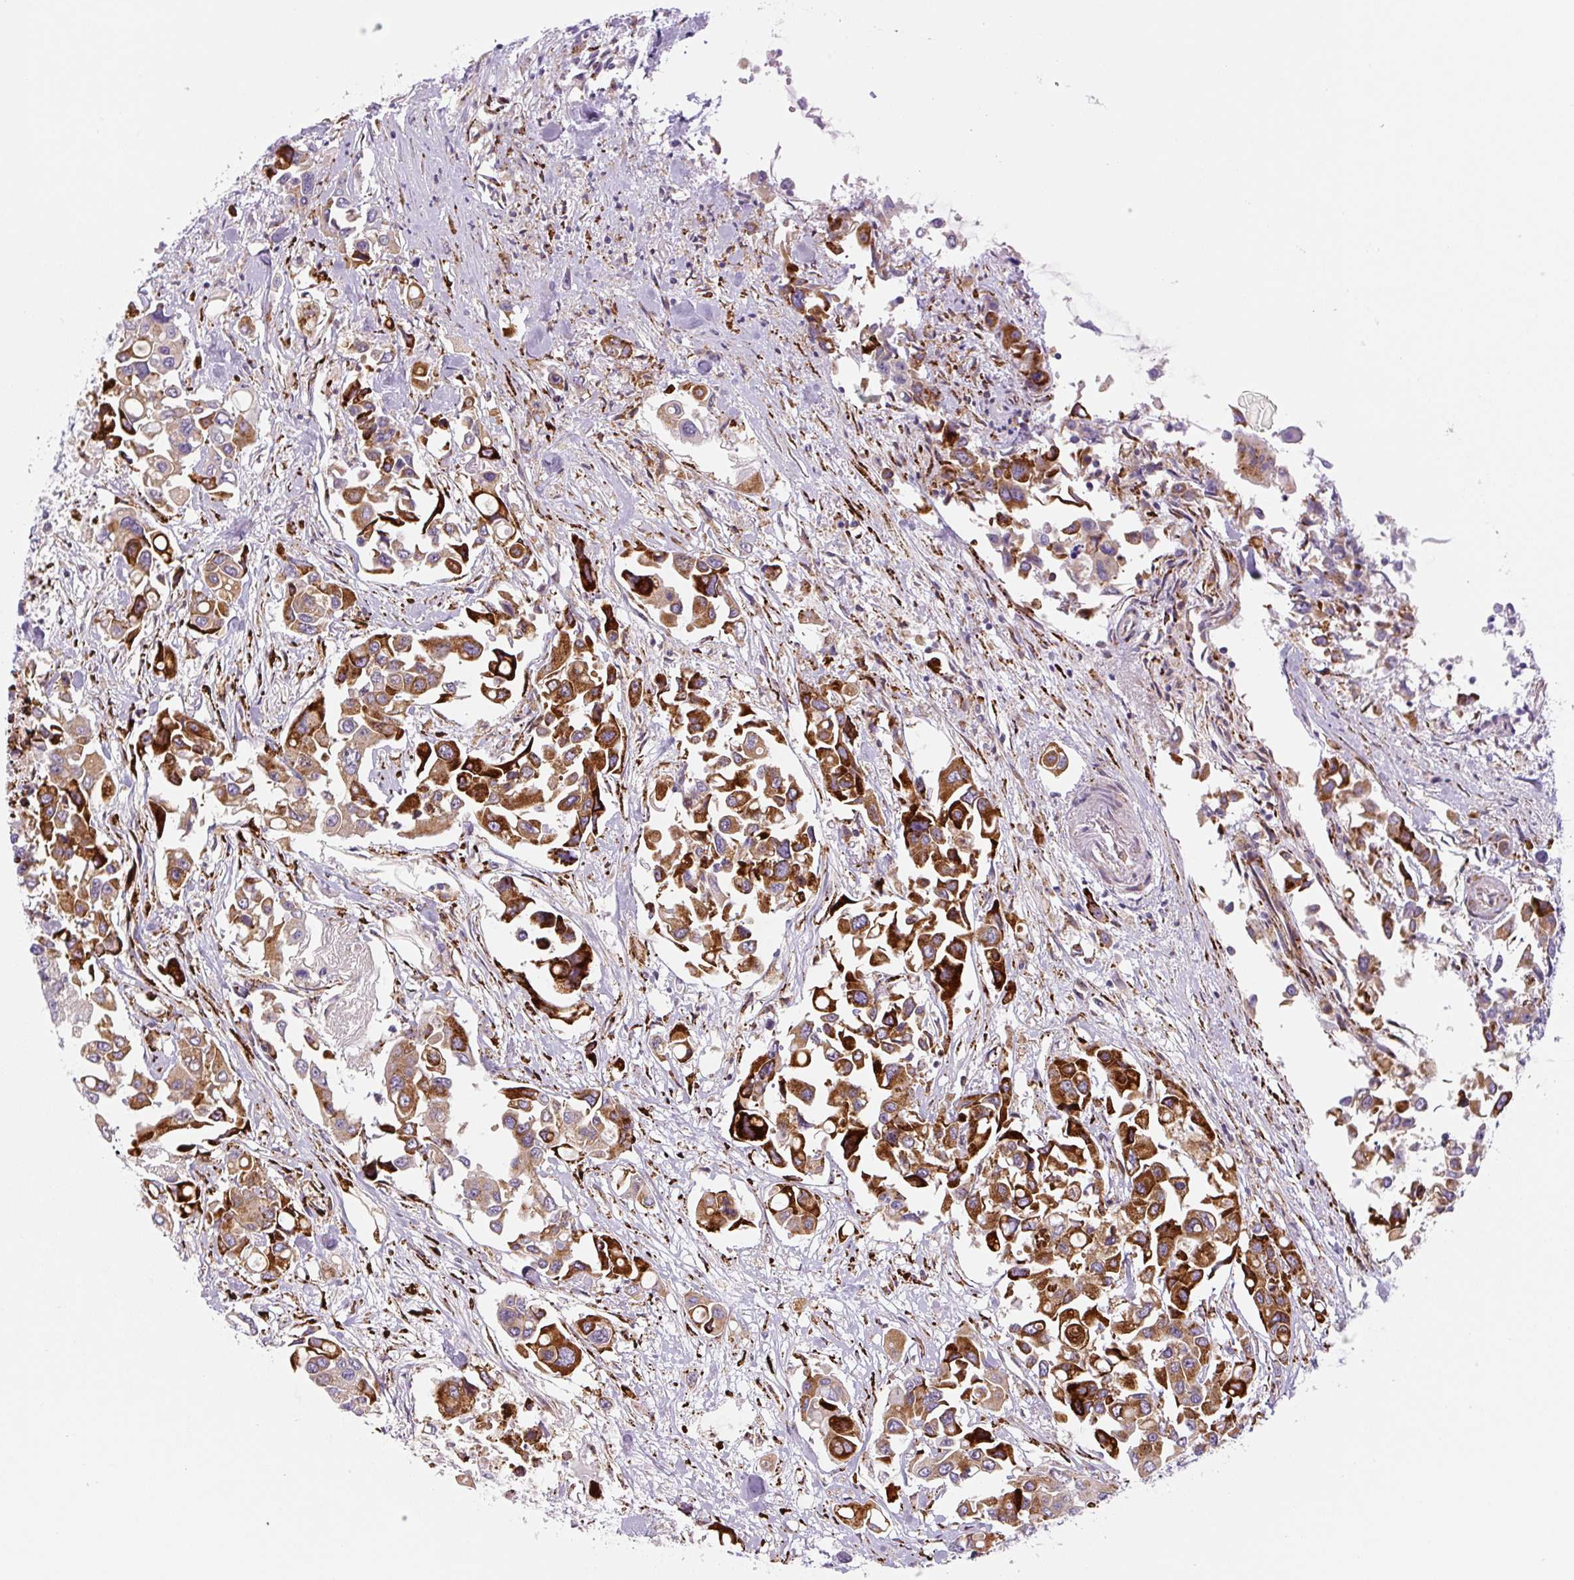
{"staining": {"intensity": "strong", "quantity": ">75%", "location": "cytoplasmic/membranous"}, "tissue": "colorectal cancer", "cell_type": "Tumor cells", "image_type": "cancer", "snomed": [{"axis": "morphology", "description": "Adenocarcinoma, NOS"}, {"axis": "topography", "description": "Colon"}], "caption": "Human adenocarcinoma (colorectal) stained for a protein (brown) demonstrates strong cytoplasmic/membranous positive staining in about >75% of tumor cells.", "gene": "DISP3", "patient": {"sex": "male", "age": 77}}